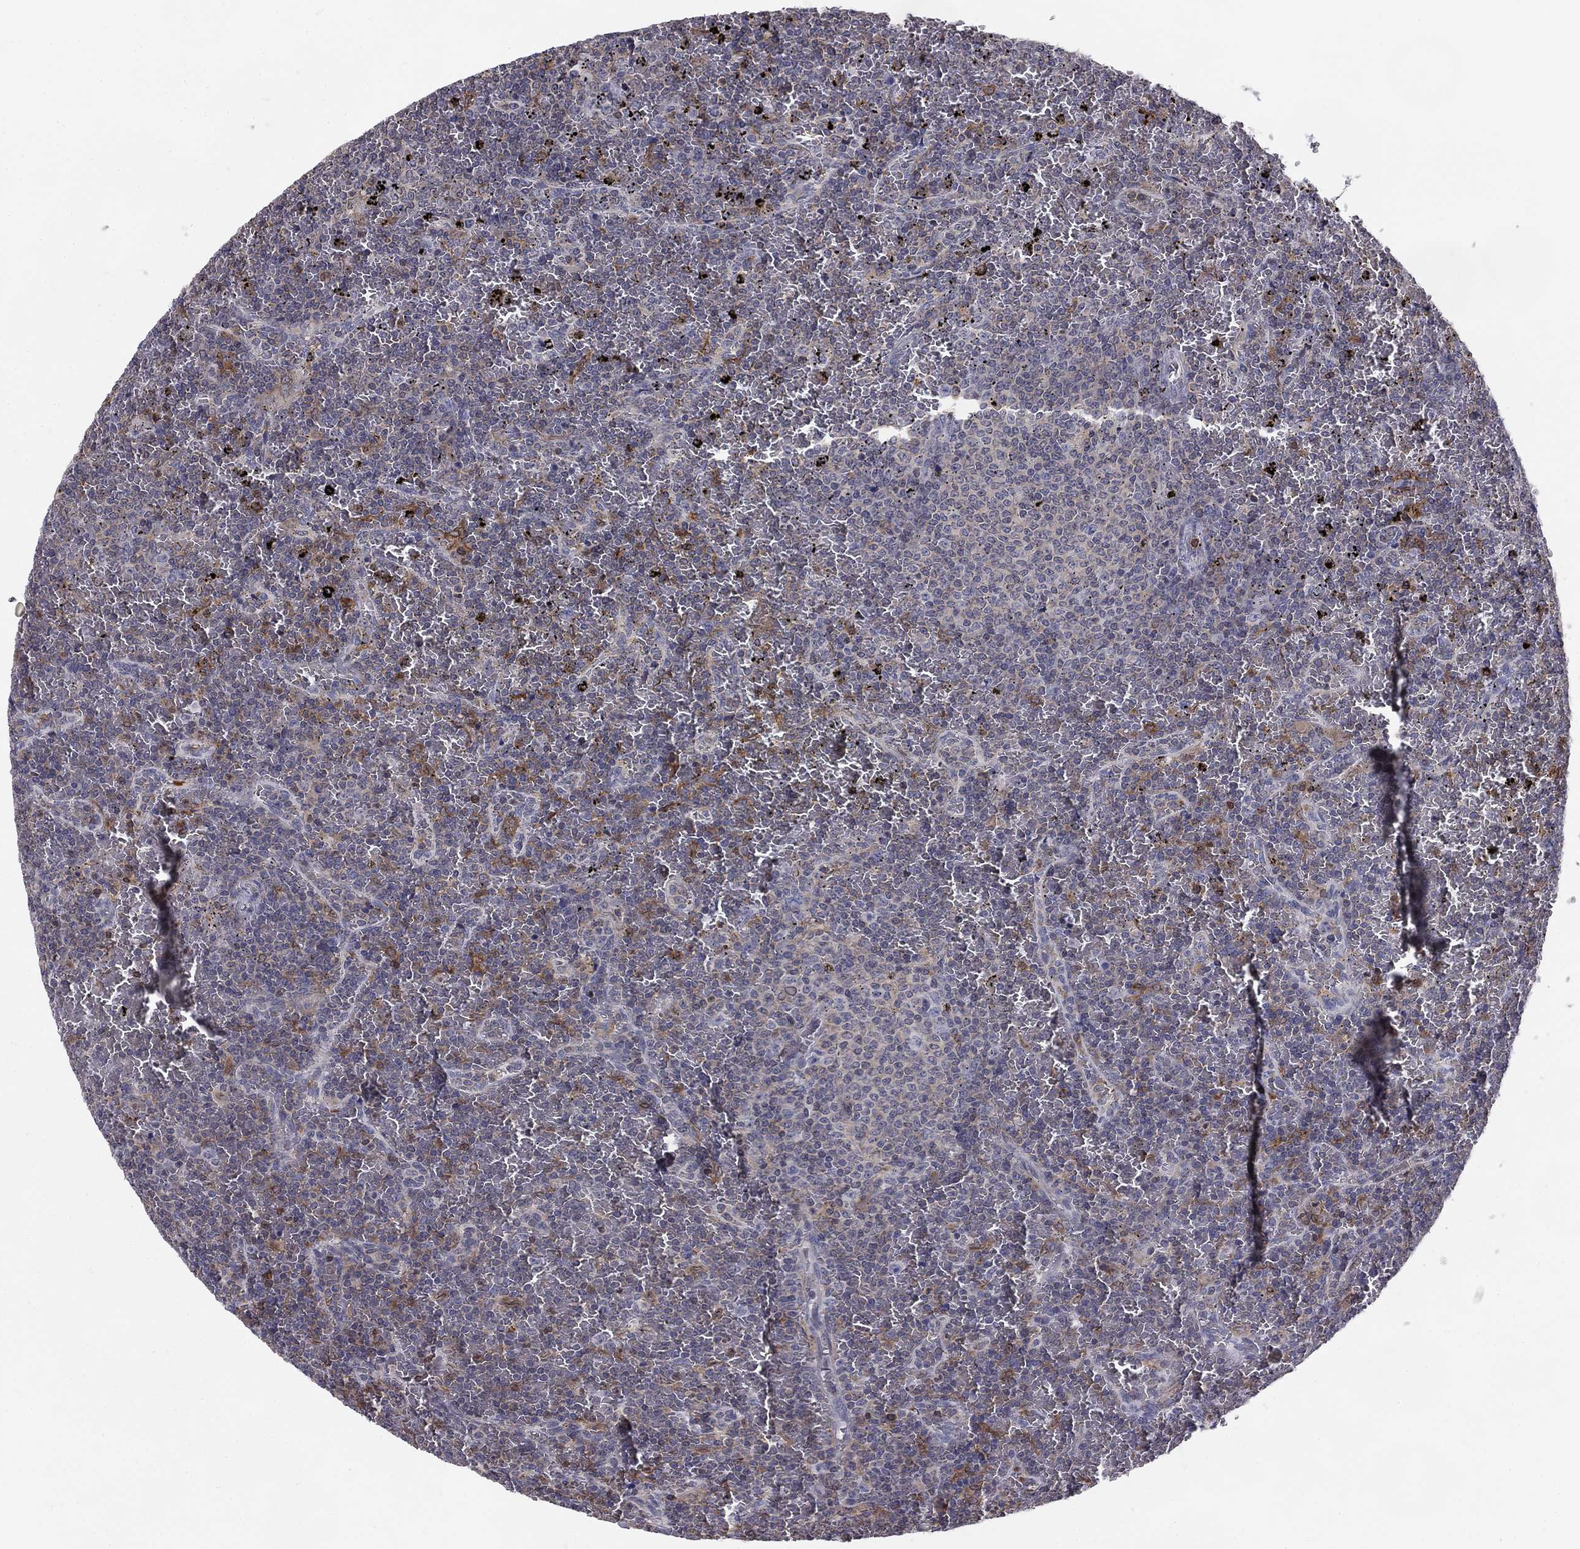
{"staining": {"intensity": "negative", "quantity": "none", "location": "none"}, "tissue": "lymphoma", "cell_type": "Tumor cells", "image_type": "cancer", "snomed": [{"axis": "morphology", "description": "Malignant lymphoma, non-Hodgkin's type, Low grade"}, {"axis": "topography", "description": "Spleen"}], "caption": "Tumor cells are negative for brown protein staining in low-grade malignant lymphoma, non-Hodgkin's type.", "gene": "PLCB2", "patient": {"sex": "female", "age": 77}}